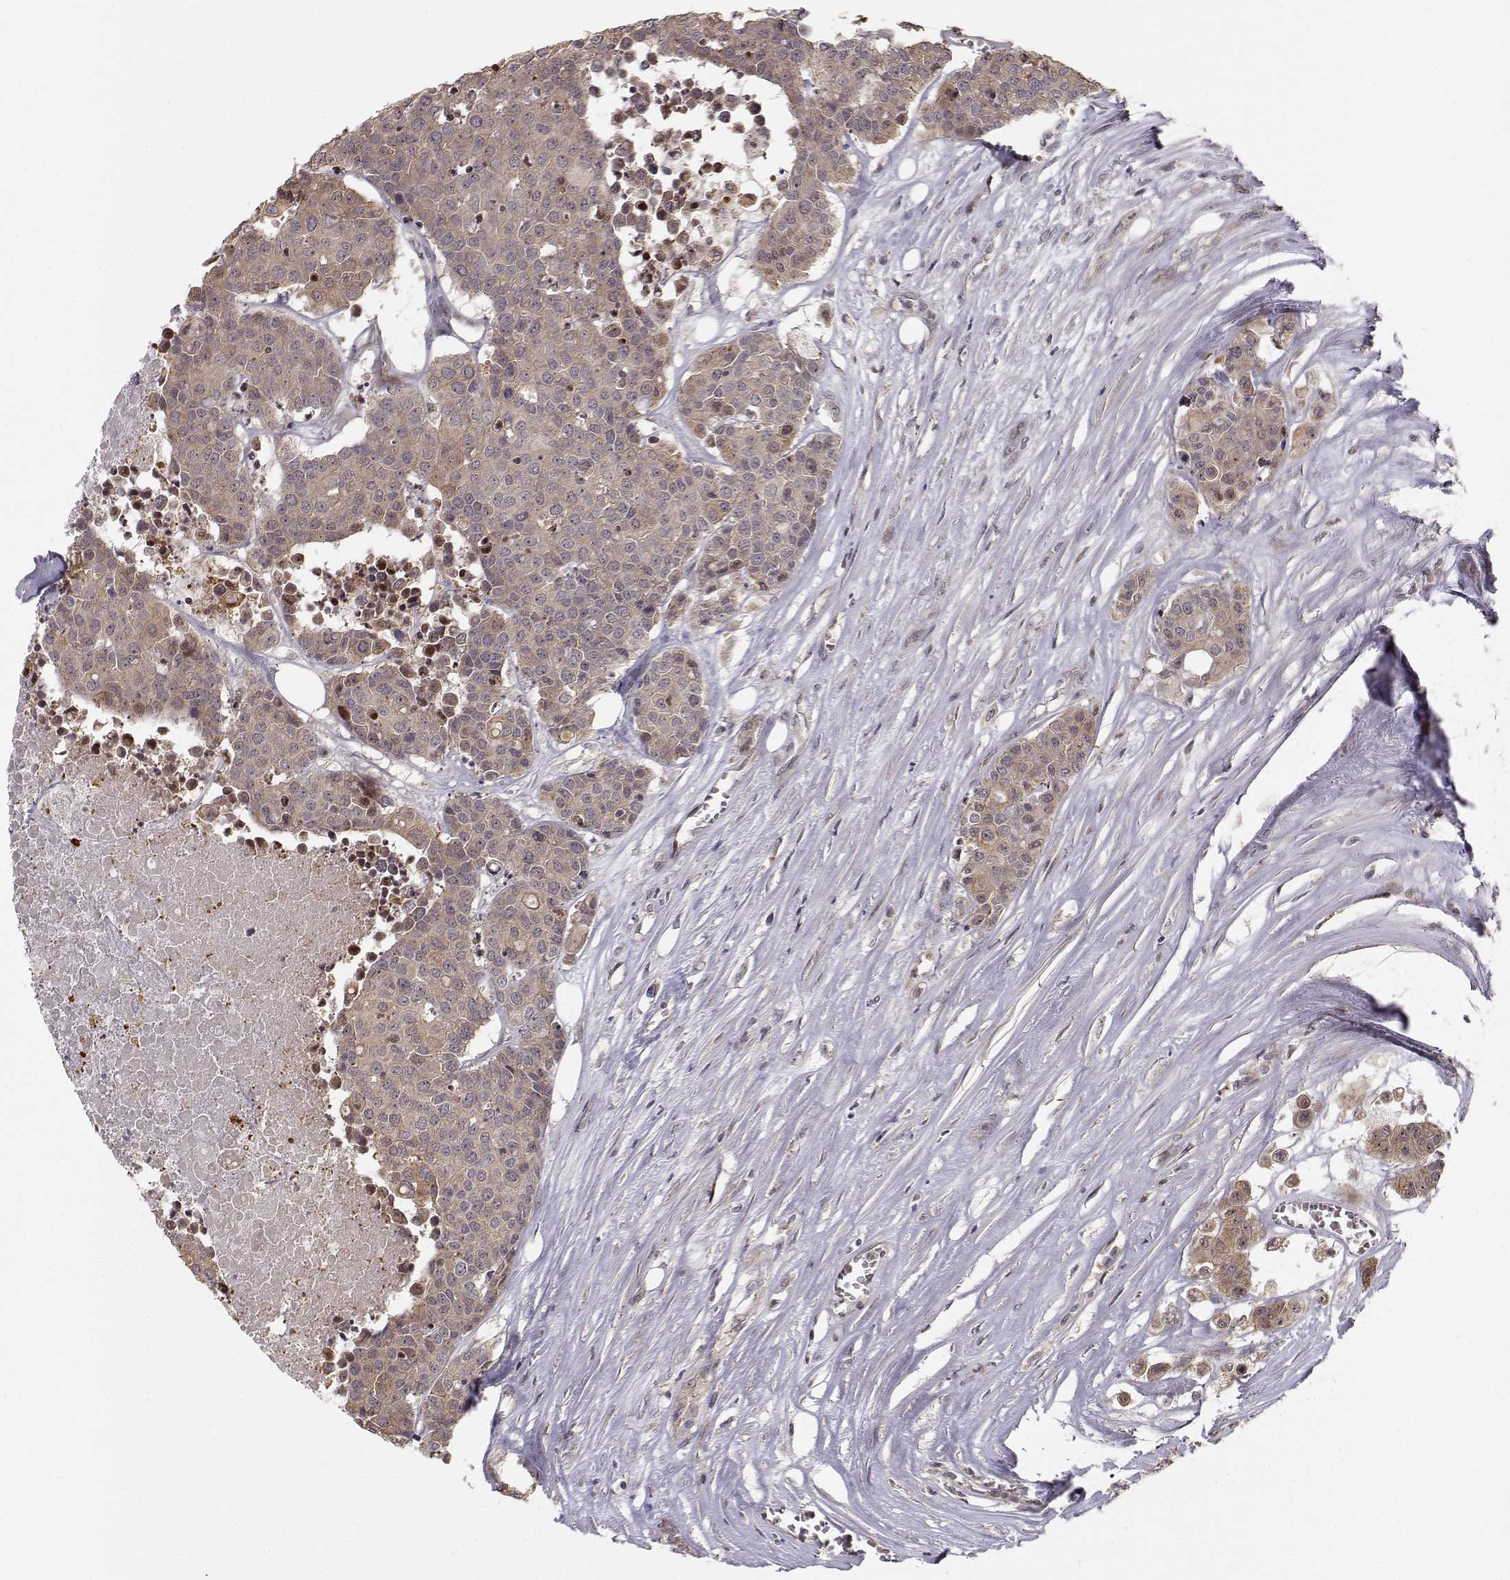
{"staining": {"intensity": "weak", "quantity": ">75%", "location": "cytoplasmic/membranous"}, "tissue": "carcinoid", "cell_type": "Tumor cells", "image_type": "cancer", "snomed": [{"axis": "morphology", "description": "Carcinoid, malignant, NOS"}, {"axis": "topography", "description": "Colon"}], "caption": "Immunohistochemistry (IHC) of human malignant carcinoid shows low levels of weak cytoplasmic/membranous positivity in about >75% of tumor cells.", "gene": "APC", "patient": {"sex": "male", "age": 81}}